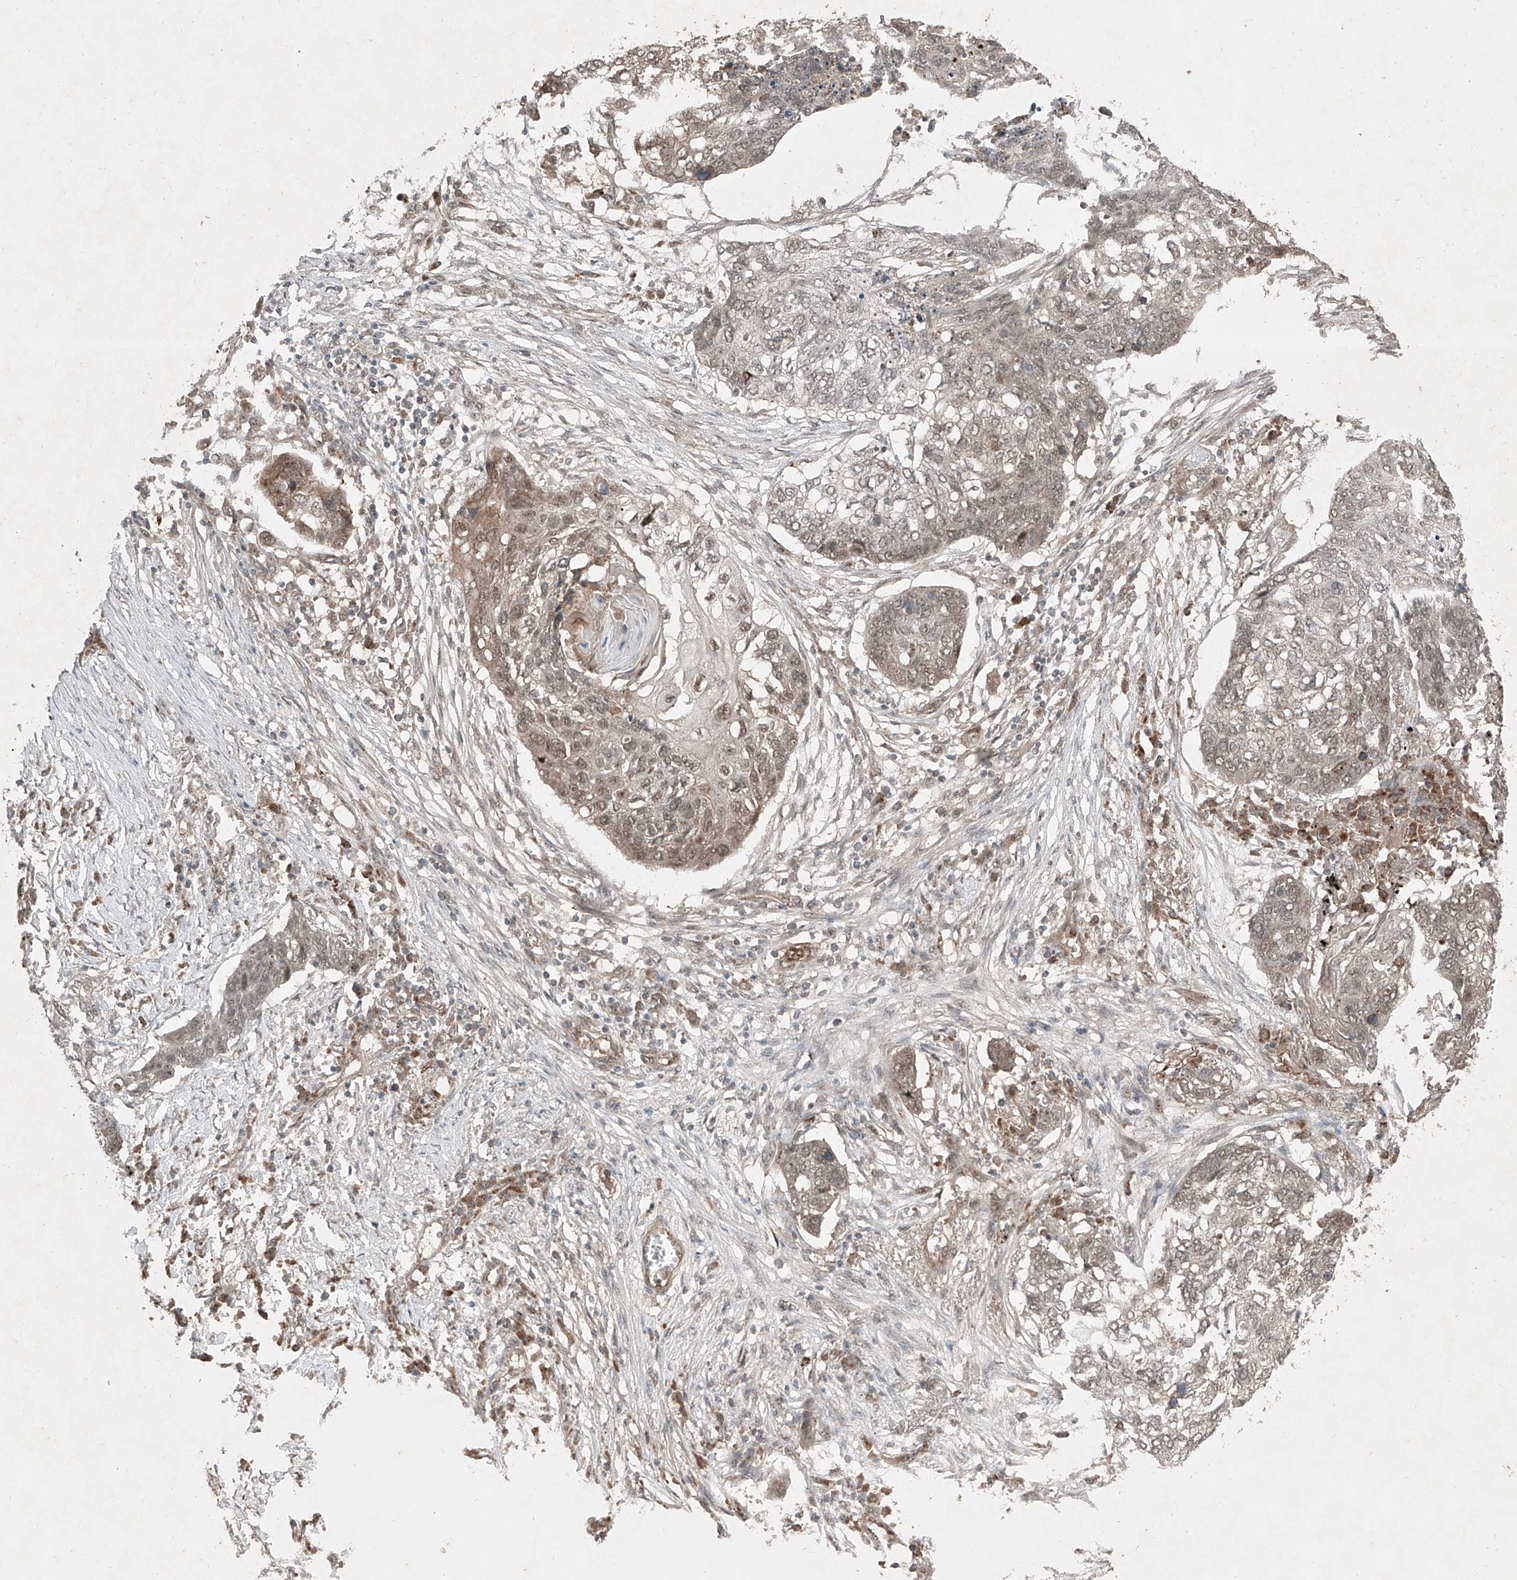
{"staining": {"intensity": "weak", "quantity": "25%-75%", "location": "nuclear"}, "tissue": "lung cancer", "cell_type": "Tumor cells", "image_type": "cancer", "snomed": [{"axis": "morphology", "description": "Squamous cell carcinoma, NOS"}, {"axis": "topography", "description": "Lung"}], "caption": "Brown immunohistochemical staining in human lung cancer (squamous cell carcinoma) demonstrates weak nuclear staining in about 25%-75% of tumor cells. (brown staining indicates protein expression, while blue staining denotes nuclei).", "gene": "ZNF620", "patient": {"sex": "female", "age": 63}}